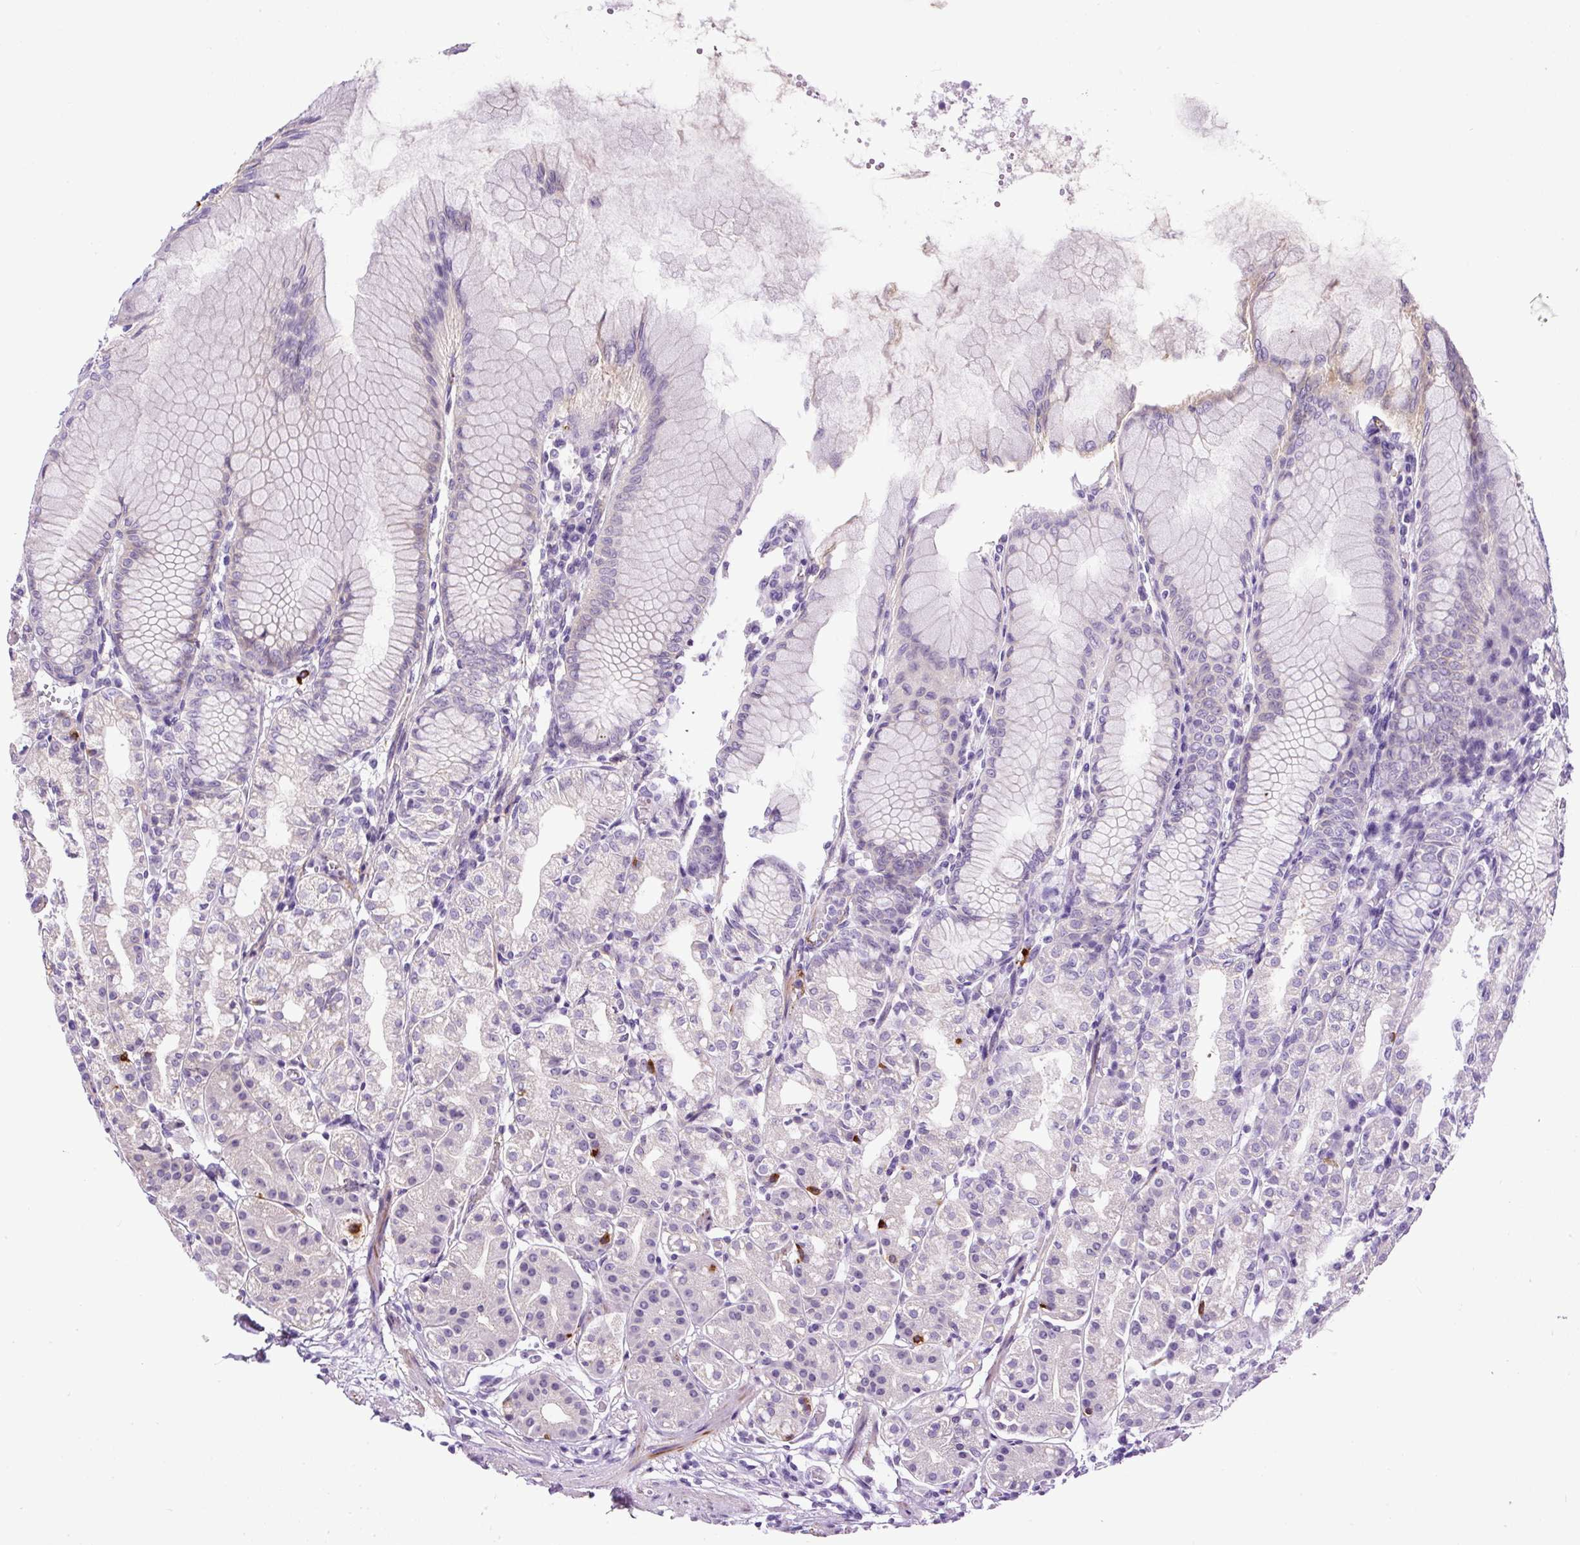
{"staining": {"intensity": "negative", "quantity": "none", "location": "none"}, "tissue": "stomach", "cell_type": "Glandular cells", "image_type": "normal", "snomed": [{"axis": "morphology", "description": "Normal tissue, NOS"}, {"axis": "topography", "description": "Stomach"}], "caption": "IHC photomicrograph of normal stomach stained for a protein (brown), which exhibits no positivity in glandular cells. (Brightfield microscopy of DAB (3,3'-diaminobenzidine) immunohistochemistry (IHC) at high magnification).", "gene": "LEFTY1", "patient": {"sex": "female", "age": 57}}